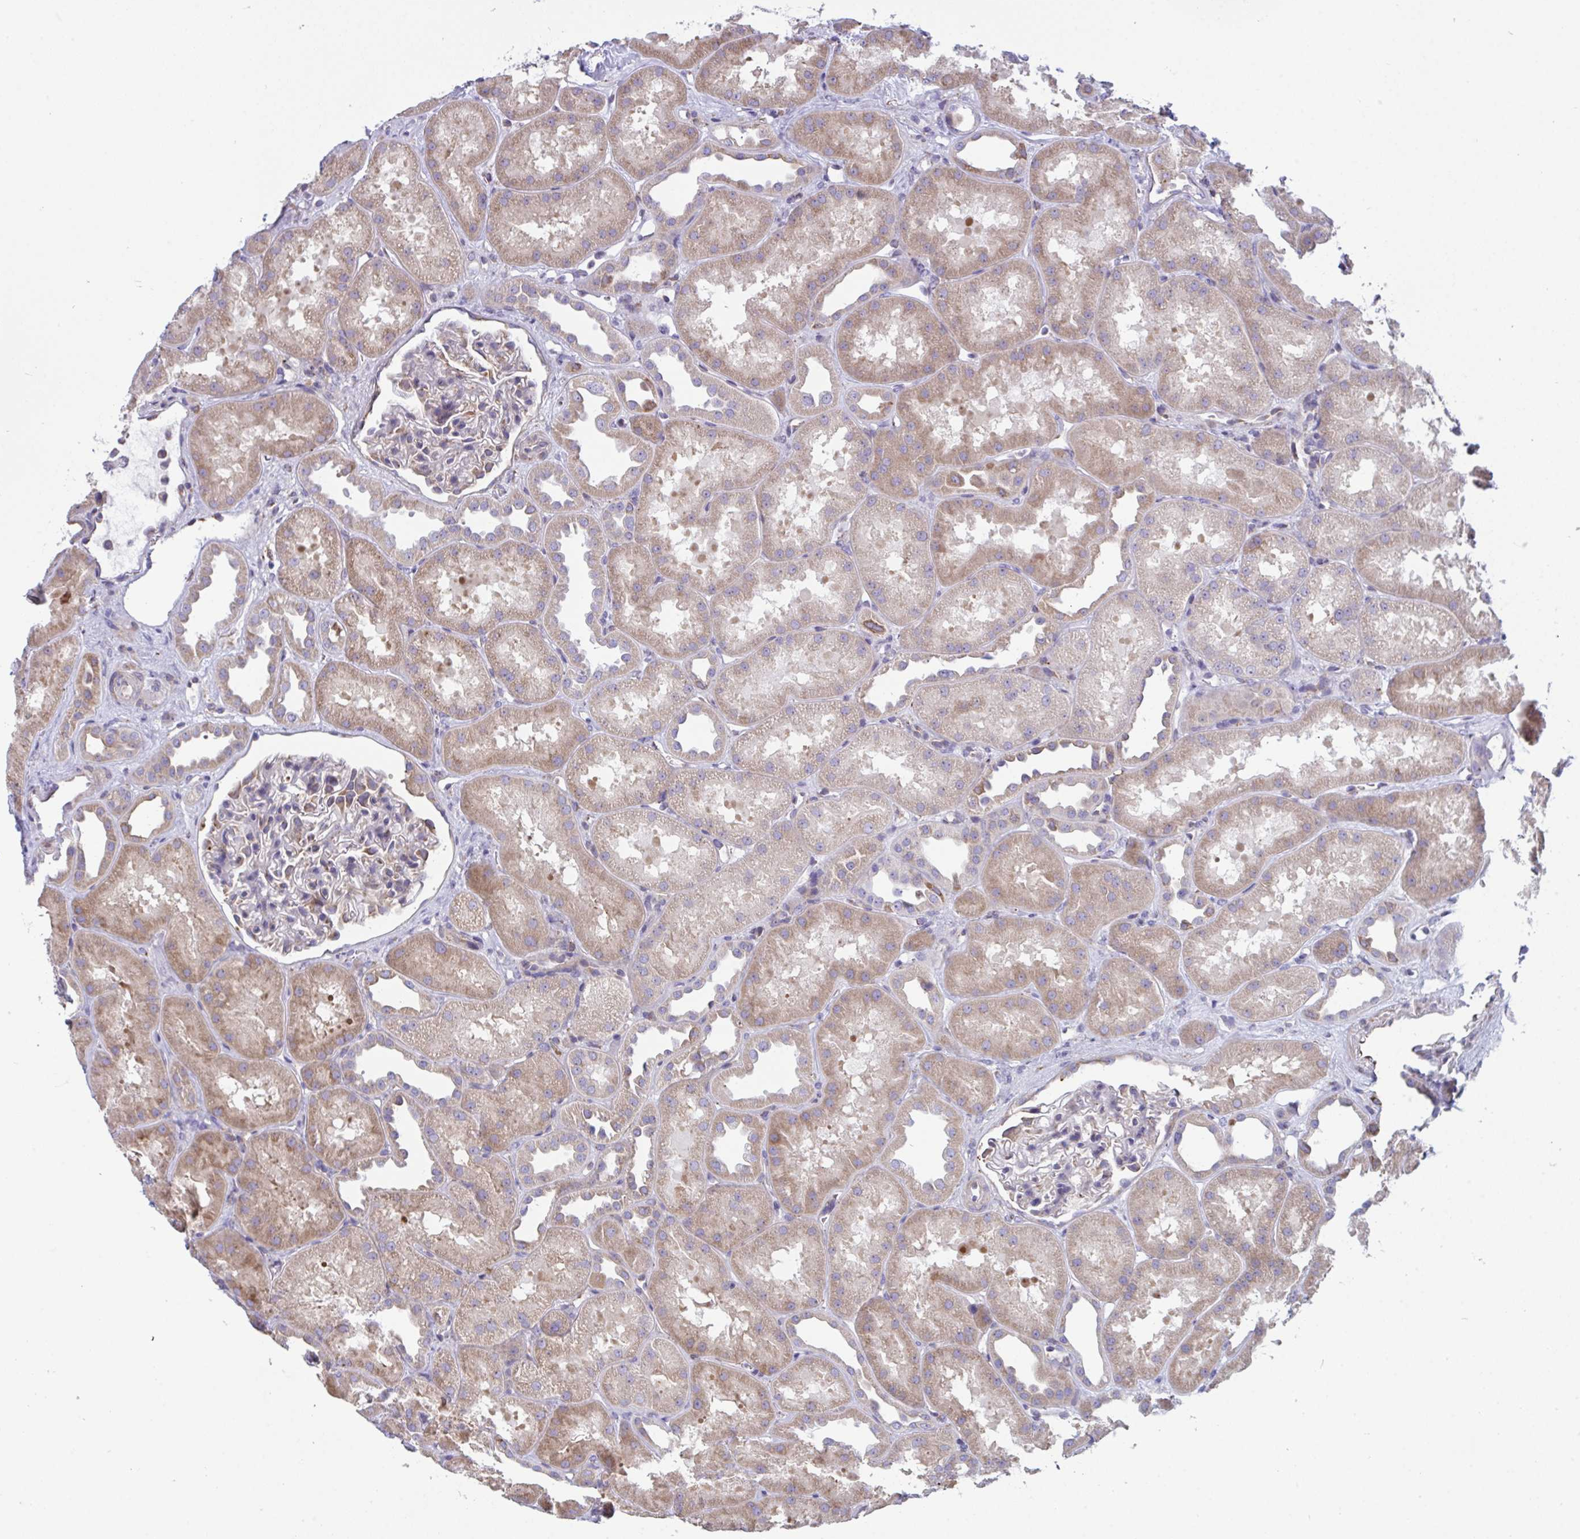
{"staining": {"intensity": "weak", "quantity": "<25%", "location": "cytoplasmic/membranous"}, "tissue": "kidney", "cell_type": "Cells in glomeruli", "image_type": "normal", "snomed": [{"axis": "morphology", "description": "Normal tissue, NOS"}, {"axis": "topography", "description": "Kidney"}], "caption": "This is an immunohistochemistry image of benign human kidney. There is no positivity in cells in glomeruli.", "gene": "MYMK", "patient": {"sex": "male", "age": 61}}